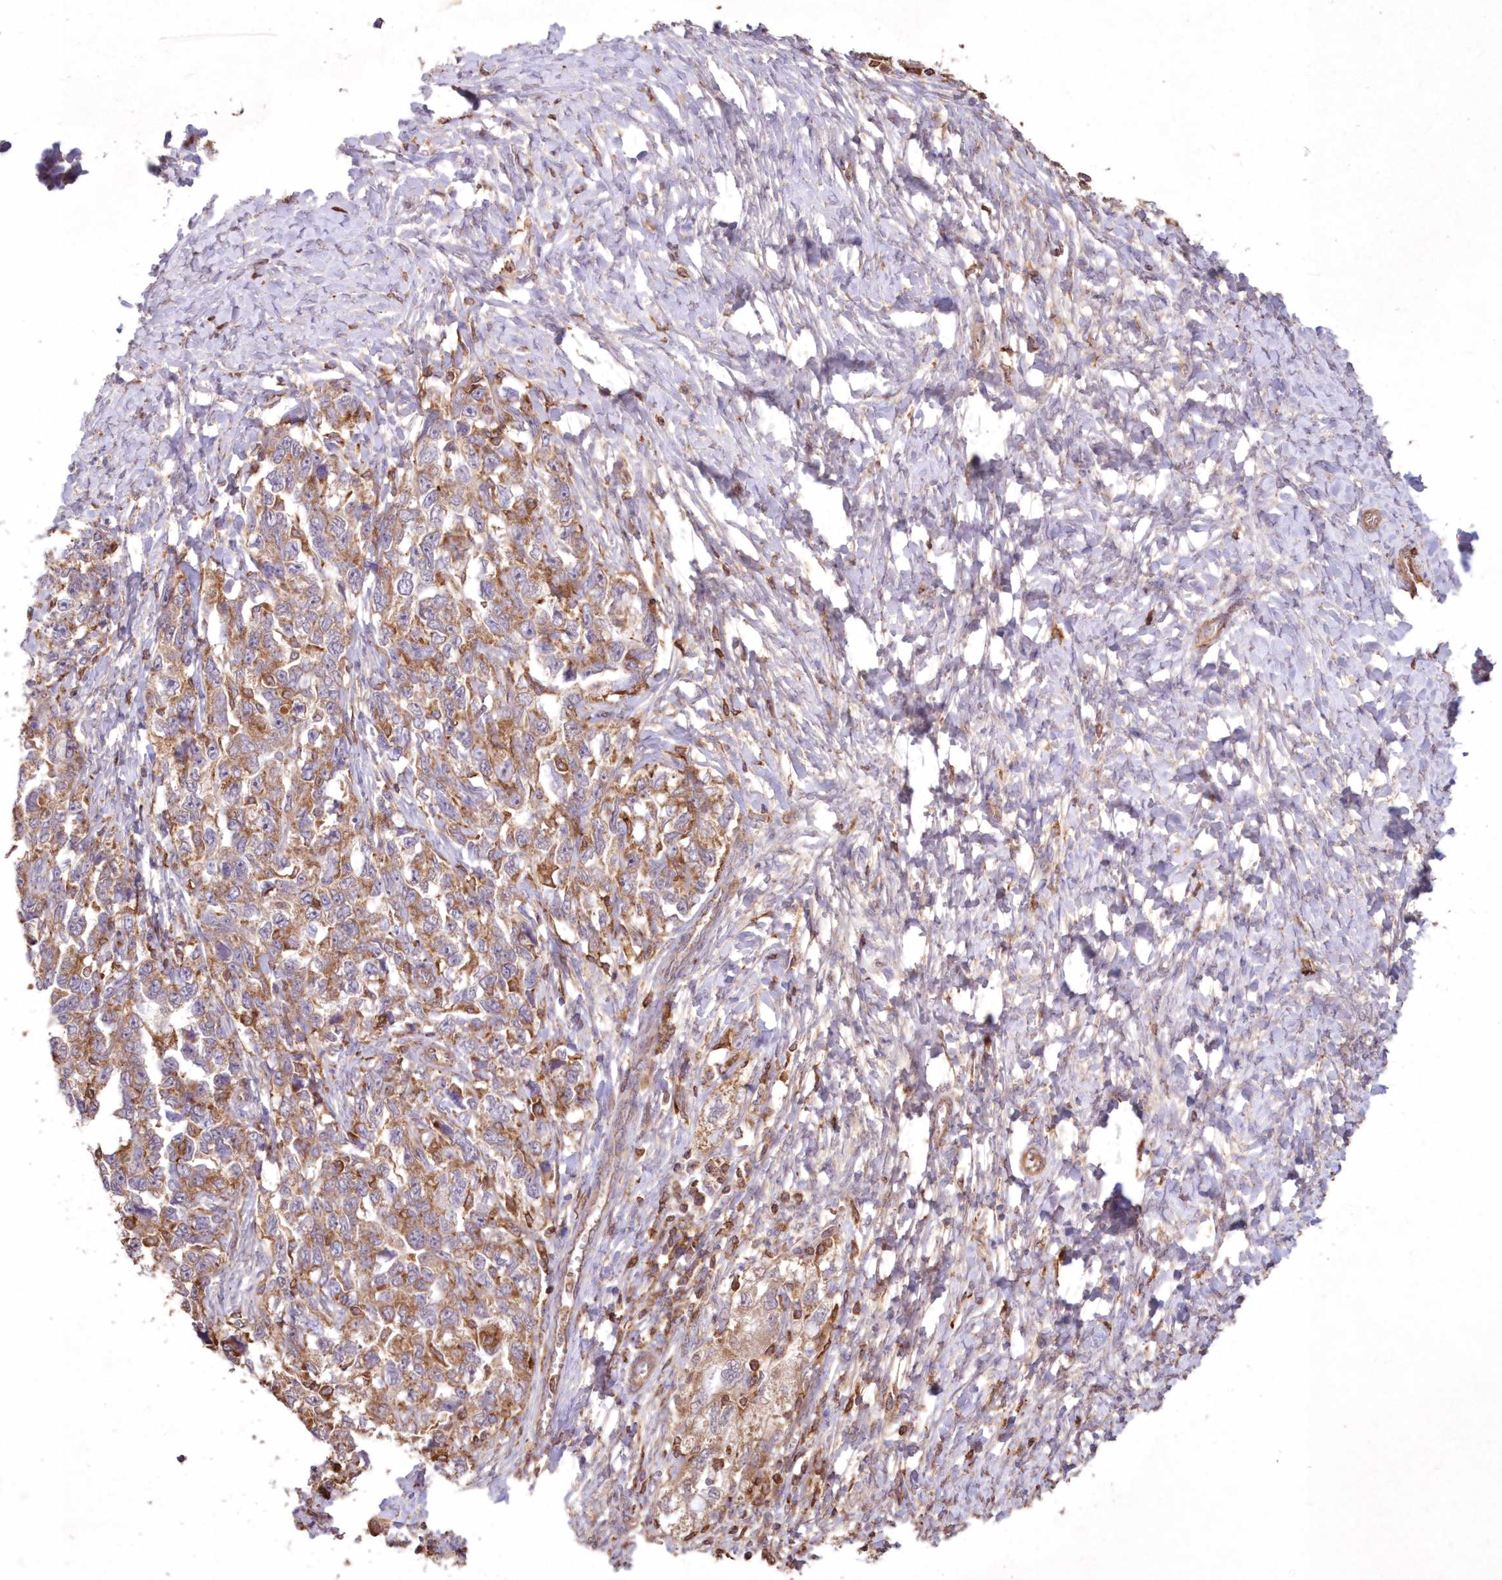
{"staining": {"intensity": "moderate", "quantity": "25%-75%", "location": "cytoplasmic/membranous"}, "tissue": "ovarian cancer", "cell_type": "Tumor cells", "image_type": "cancer", "snomed": [{"axis": "morphology", "description": "Carcinoma, NOS"}, {"axis": "morphology", "description": "Cystadenocarcinoma, serous, NOS"}, {"axis": "topography", "description": "Ovary"}], "caption": "Moderate cytoplasmic/membranous staining for a protein is identified in about 25%-75% of tumor cells of ovarian cancer using immunohistochemistry.", "gene": "TMEM139", "patient": {"sex": "female", "age": 69}}